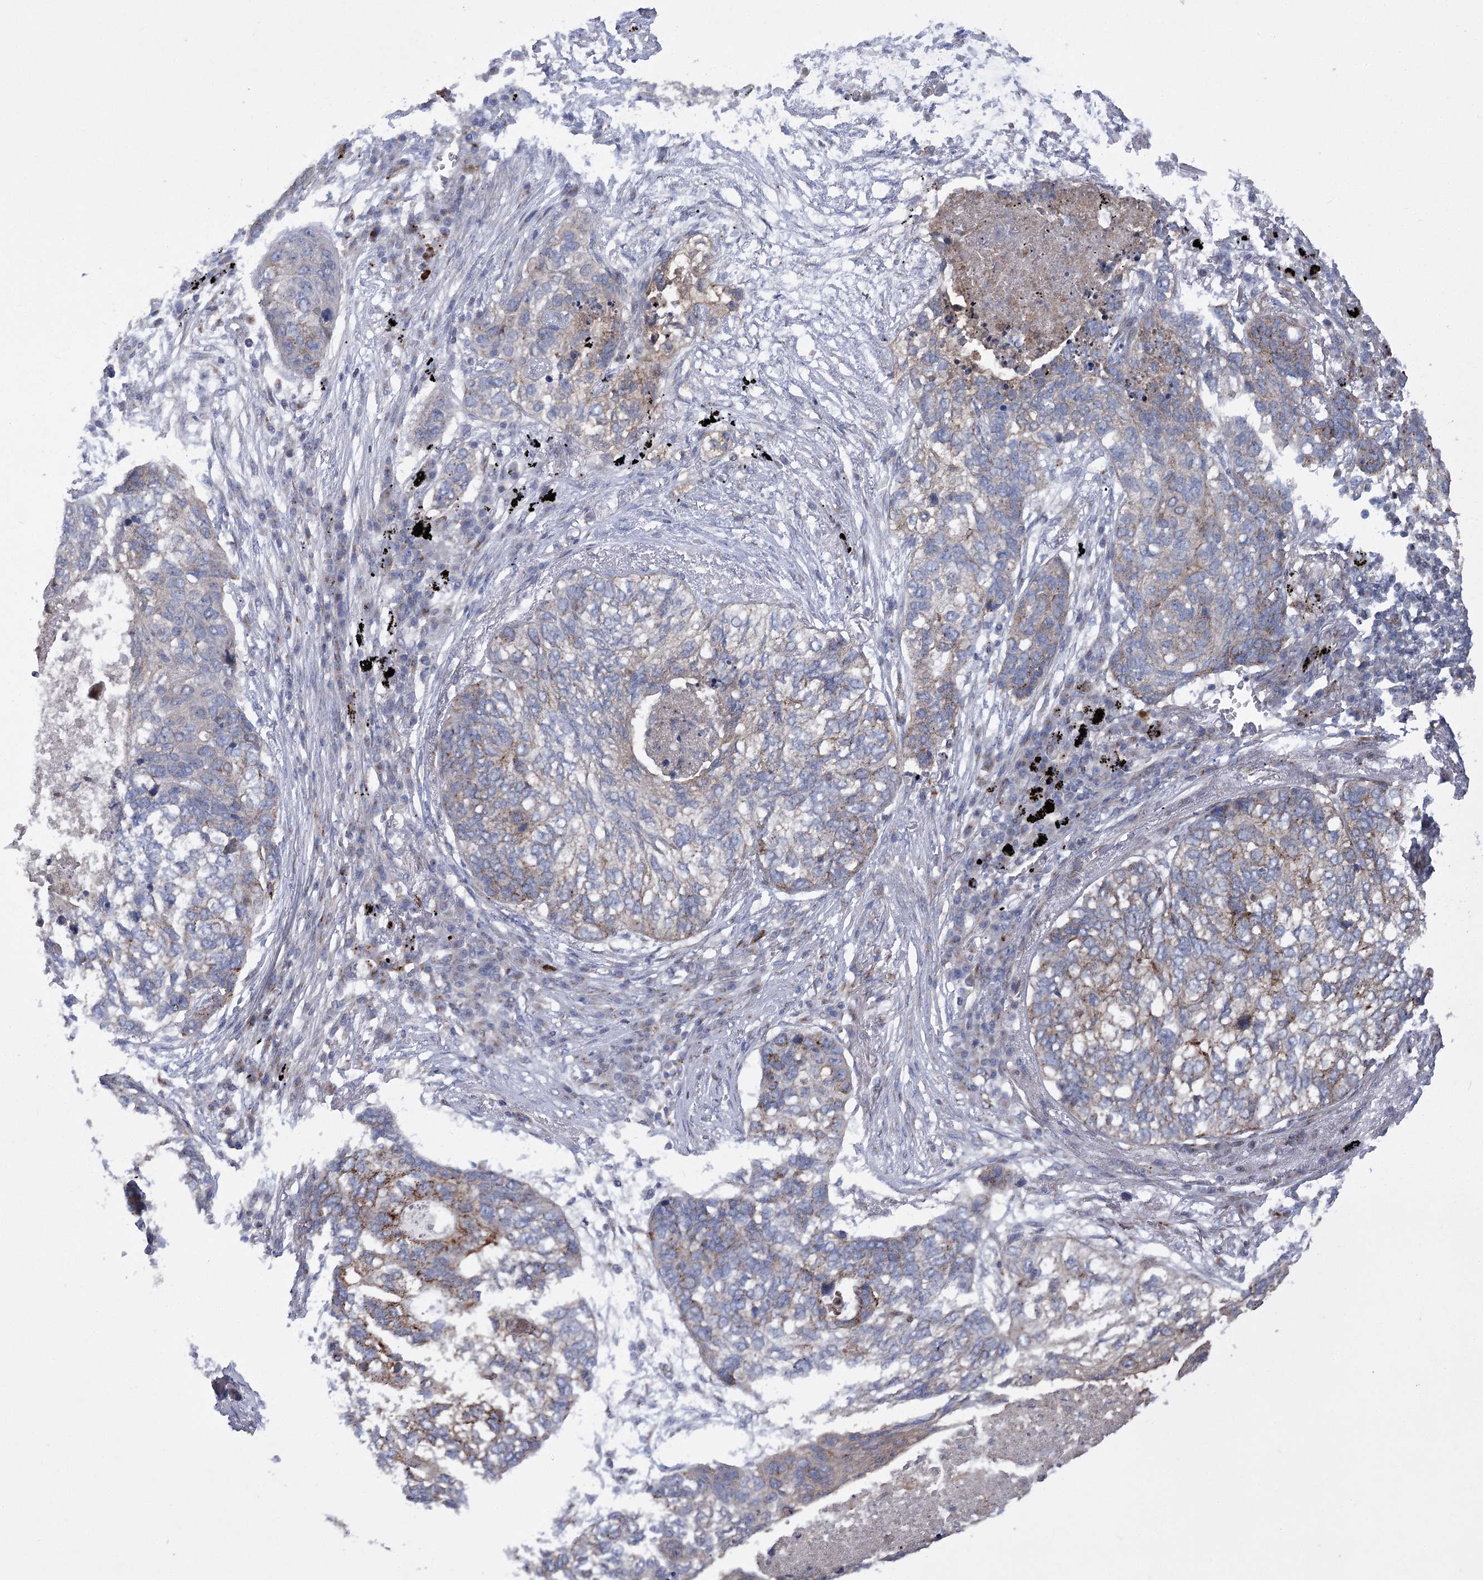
{"staining": {"intensity": "moderate", "quantity": "<25%", "location": "cytoplasmic/membranous"}, "tissue": "lung cancer", "cell_type": "Tumor cells", "image_type": "cancer", "snomed": [{"axis": "morphology", "description": "Squamous cell carcinoma, NOS"}, {"axis": "topography", "description": "Lung"}], "caption": "Immunohistochemistry staining of lung squamous cell carcinoma, which reveals low levels of moderate cytoplasmic/membranous staining in about <25% of tumor cells indicating moderate cytoplasmic/membranous protein expression. The staining was performed using DAB (brown) for protein detection and nuclei were counterstained in hematoxylin (blue).", "gene": "NME7", "patient": {"sex": "female", "age": 63}}